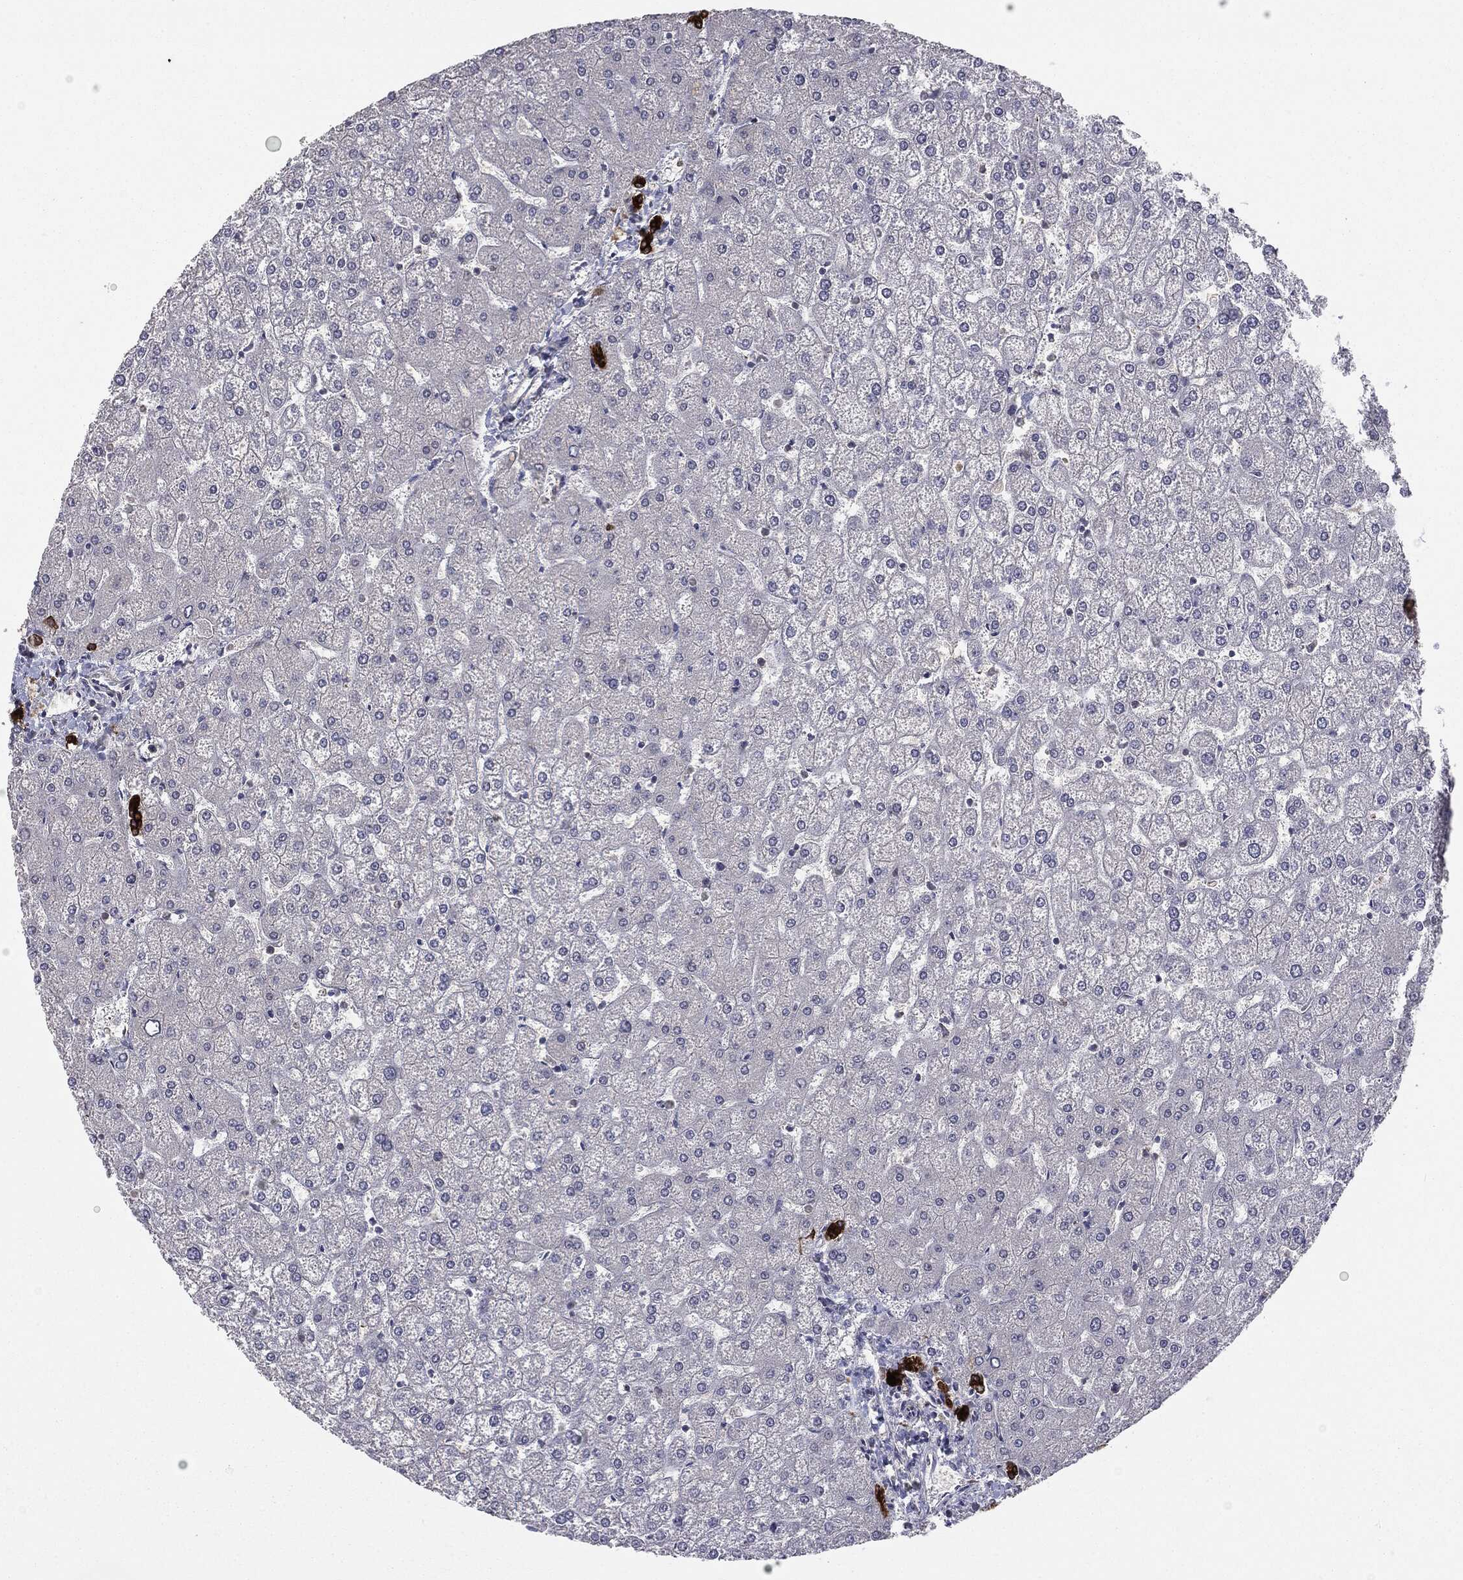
{"staining": {"intensity": "strong", "quantity": ">75%", "location": "cytoplasmic/membranous"}, "tissue": "liver", "cell_type": "Cholangiocytes", "image_type": "normal", "snomed": [{"axis": "morphology", "description": "Normal tissue, NOS"}, {"axis": "topography", "description": "Liver"}], "caption": "Approximately >75% of cholangiocytes in benign liver display strong cytoplasmic/membranous protein positivity as visualized by brown immunohistochemical staining.", "gene": "KRT7", "patient": {"sex": "female", "age": 32}}